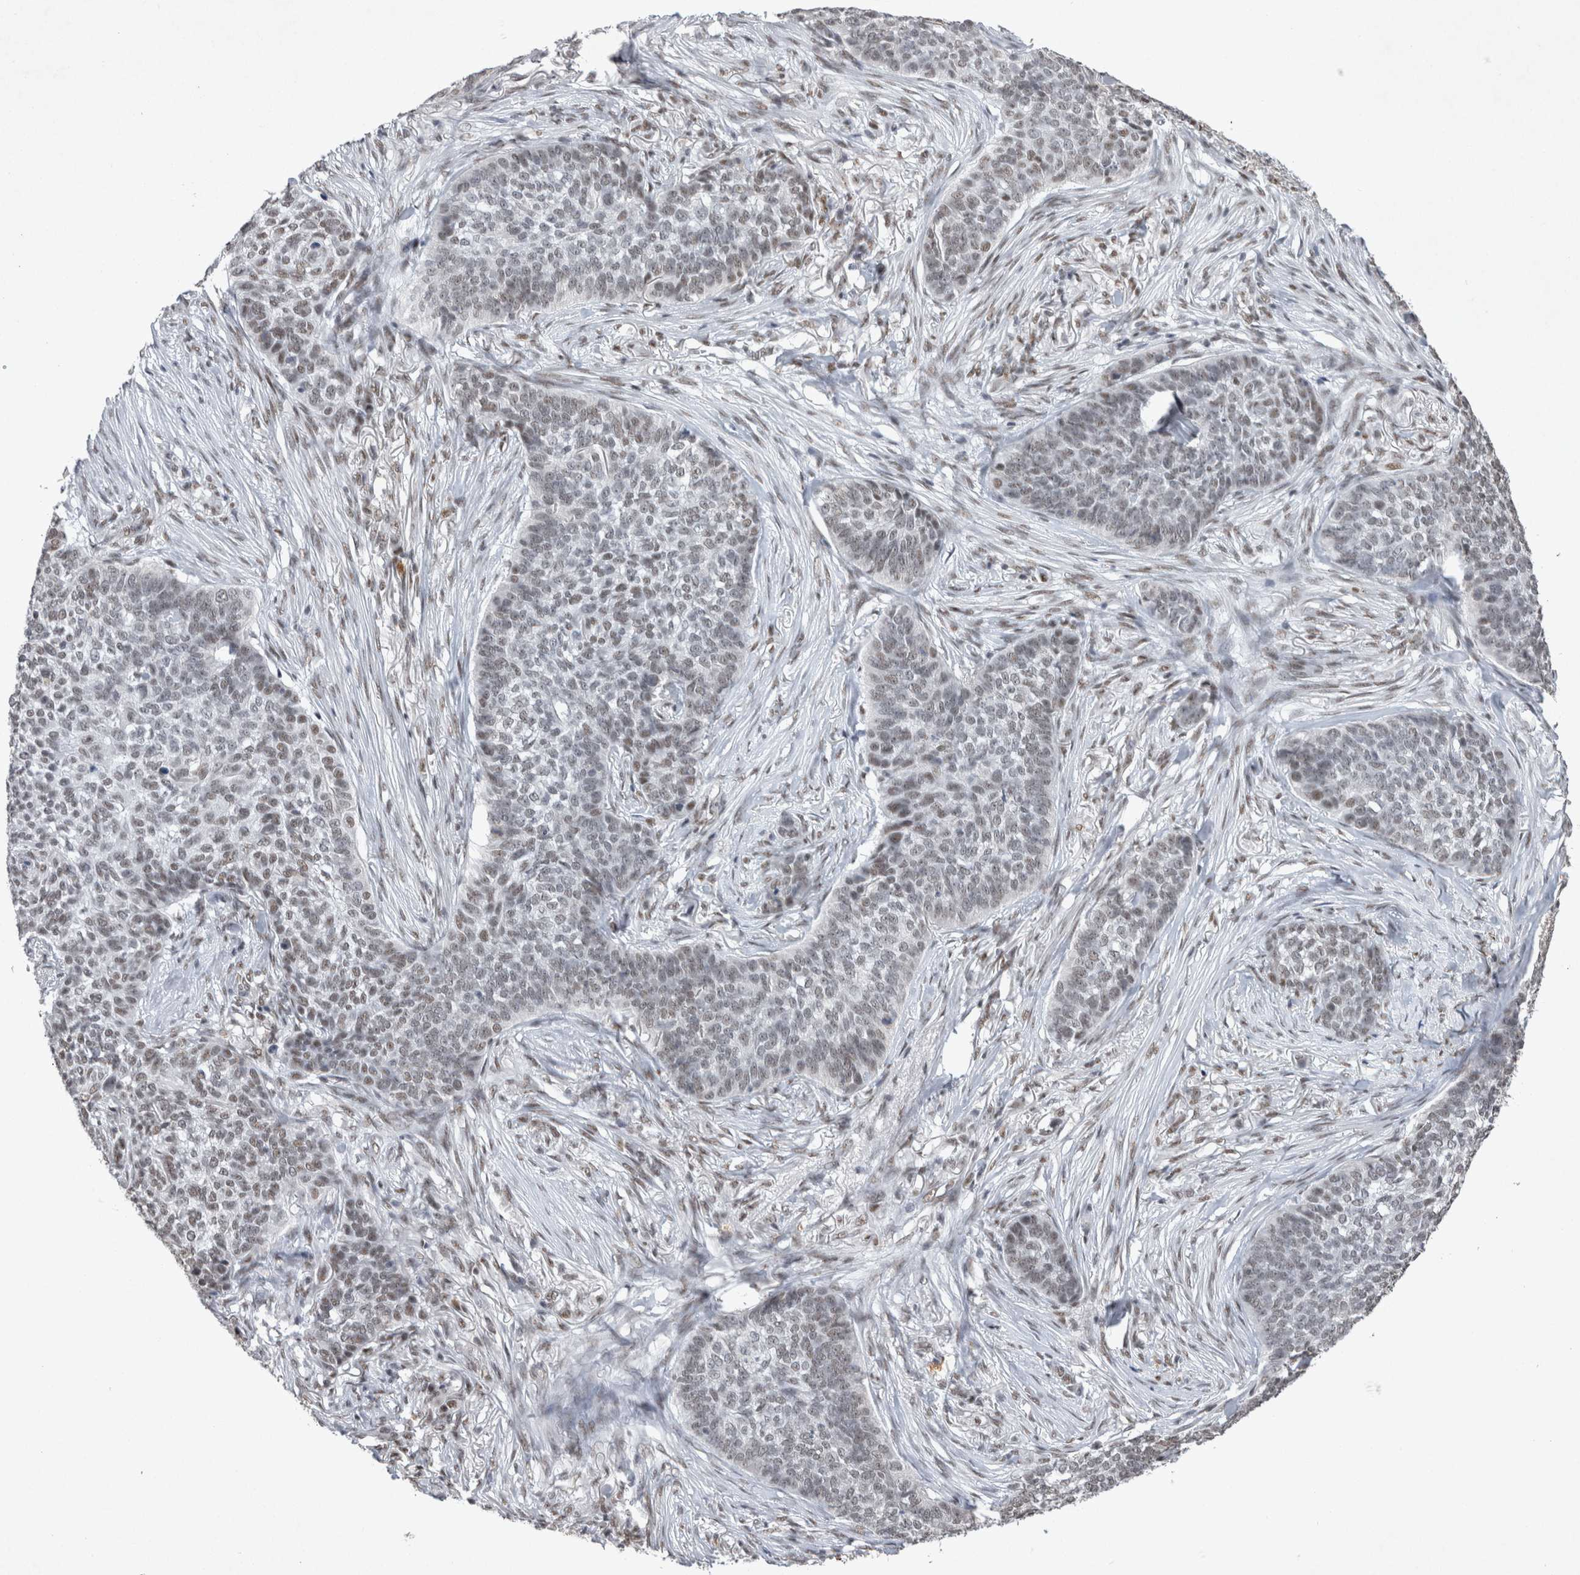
{"staining": {"intensity": "weak", "quantity": "25%-75%", "location": "nuclear"}, "tissue": "skin cancer", "cell_type": "Tumor cells", "image_type": "cancer", "snomed": [{"axis": "morphology", "description": "Basal cell carcinoma"}, {"axis": "topography", "description": "Skin"}], "caption": "Immunohistochemistry (IHC) micrograph of neoplastic tissue: human skin basal cell carcinoma stained using immunohistochemistry (IHC) displays low levels of weak protein expression localized specifically in the nuclear of tumor cells, appearing as a nuclear brown color.", "gene": "RBM6", "patient": {"sex": "male", "age": 85}}